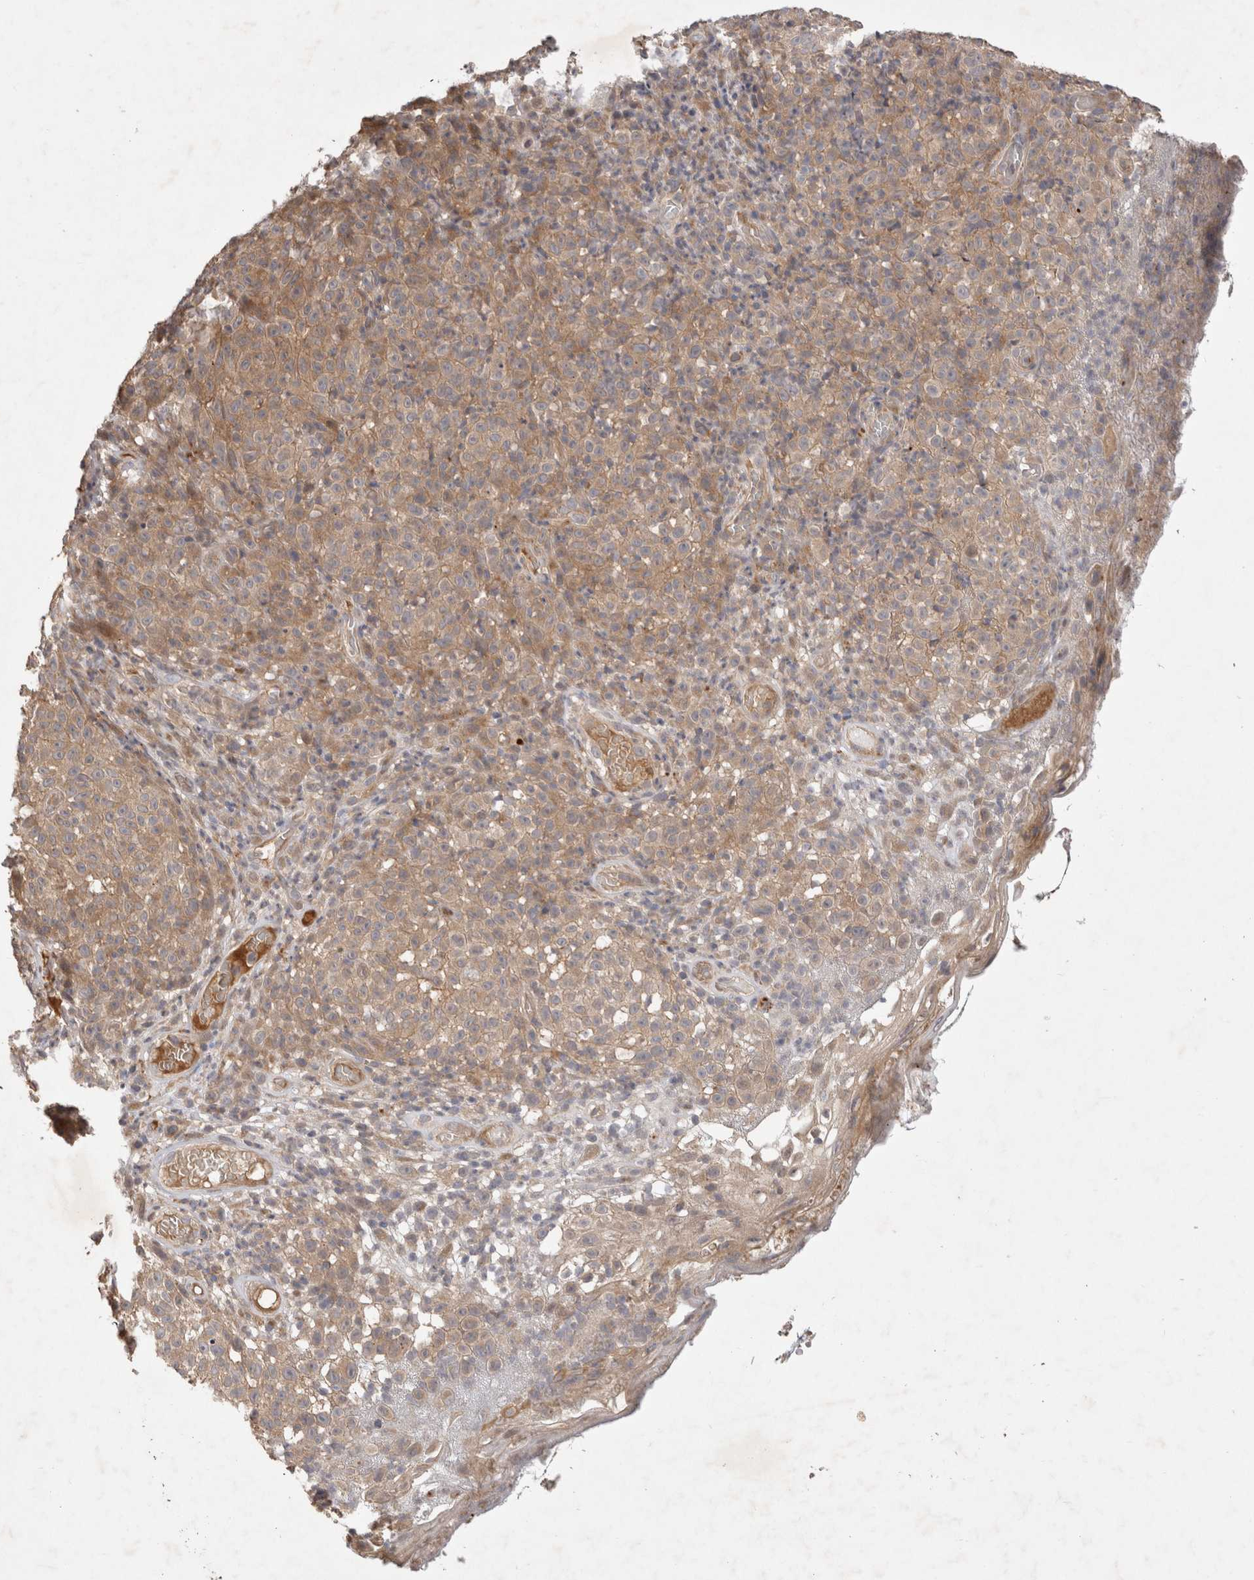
{"staining": {"intensity": "weak", "quantity": ">75%", "location": "cytoplasmic/membranous"}, "tissue": "melanoma", "cell_type": "Tumor cells", "image_type": "cancer", "snomed": [{"axis": "morphology", "description": "Malignant melanoma, NOS"}, {"axis": "topography", "description": "Skin"}], "caption": "A brown stain shows weak cytoplasmic/membranous expression of a protein in melanoma tumor cells.", "gene": "PPP1R42", "patient": {"sex": "female", "age": 82}}